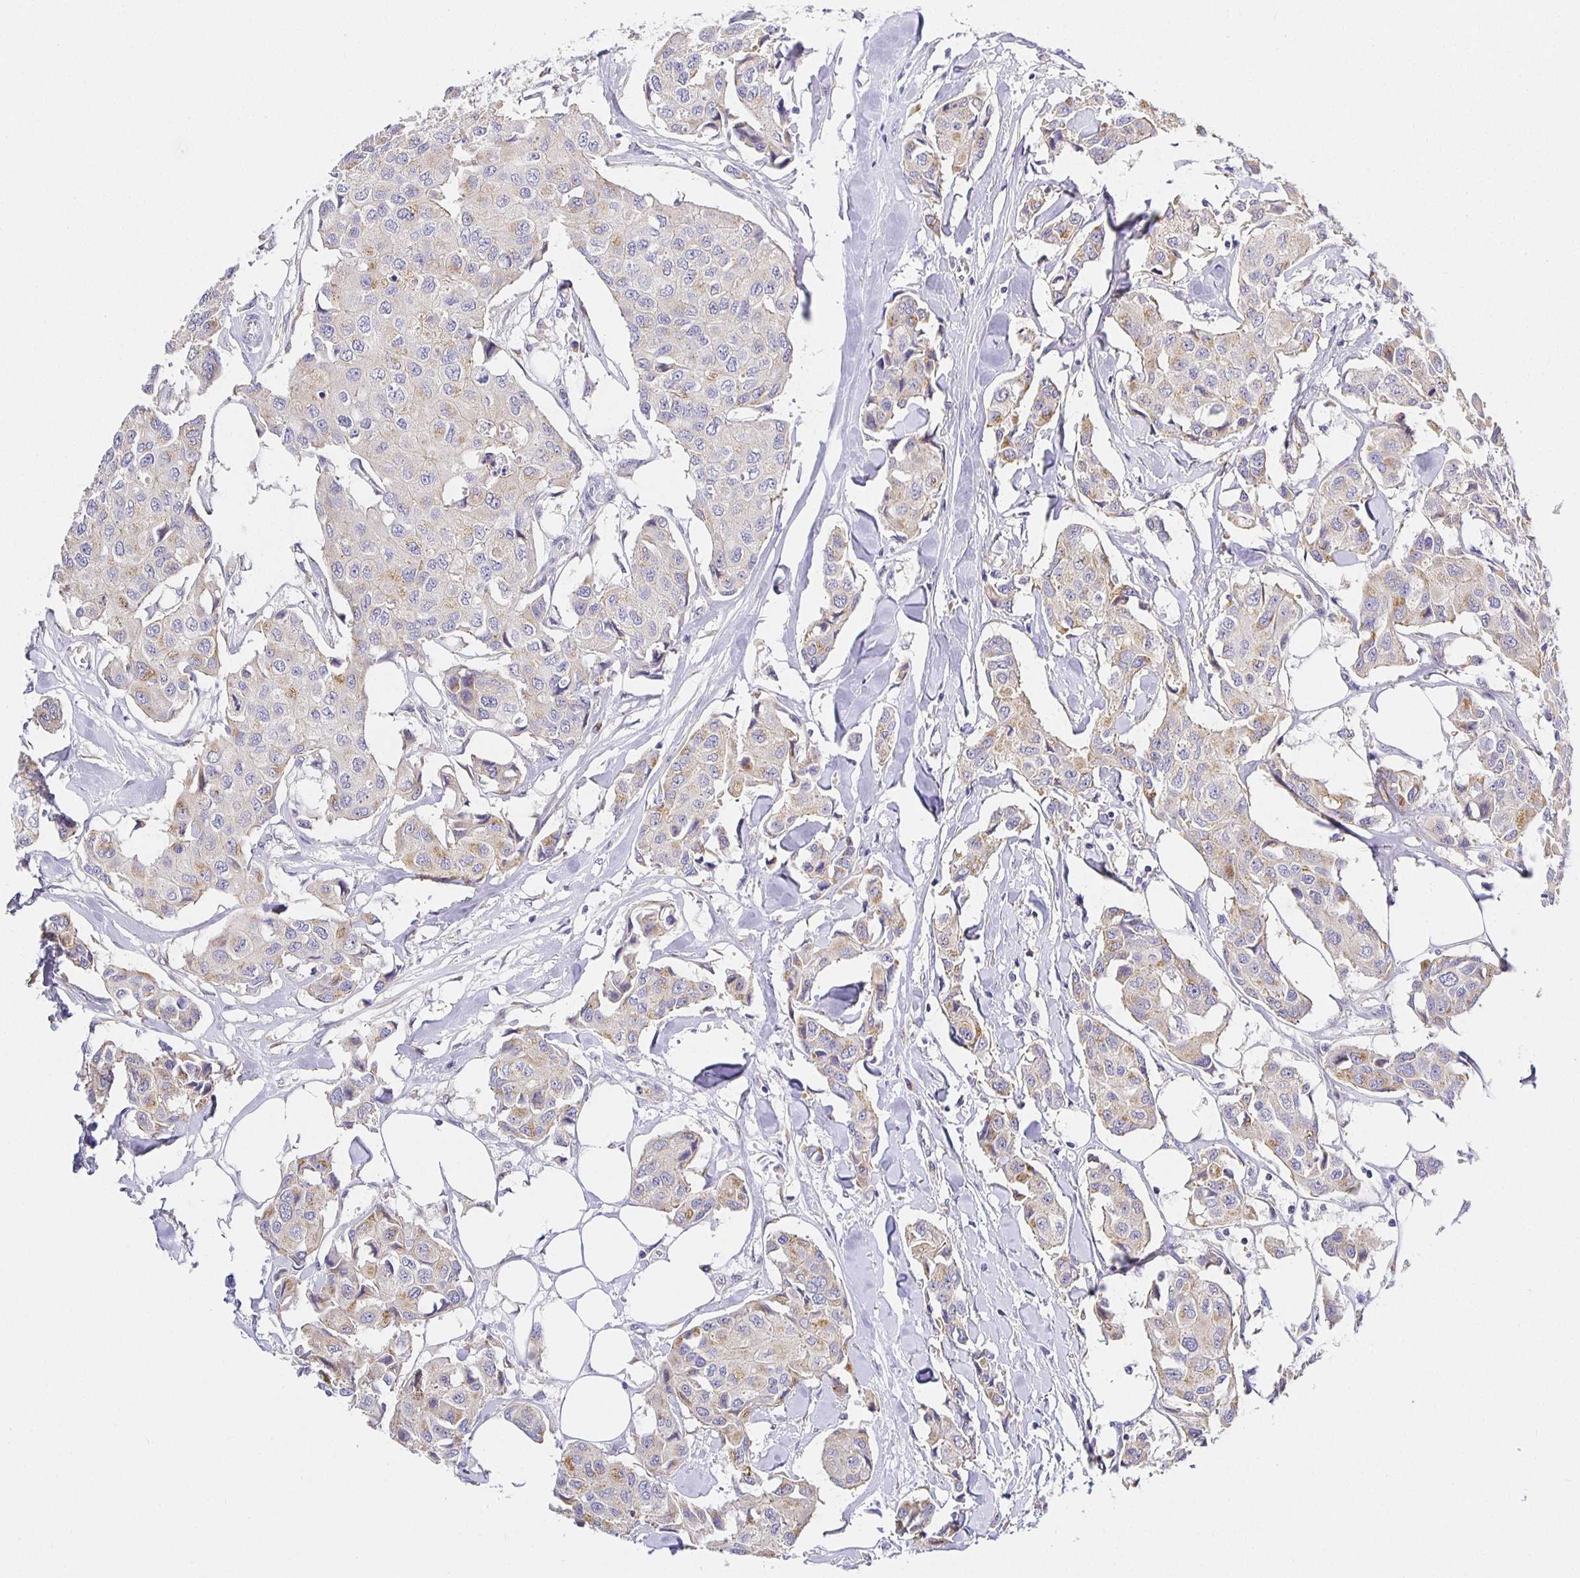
{"staining": {"intensity": "weak", "quantity": "25%-75%", "location": "cytoplasmic/membranous"}, "tissue": "breast cancer", "cell_type": "Tumor cells", "image_type": "cancer", "snomed": [{"axis": "morphology", "description": "Duct carcinoma"}, {"axis": "topography", "description": "Breast"}, {"axis": "topography", "description": "Lymph node"}], "caption": "The photomicrograph reveals a brown stain indicating the presence of a protein in the cytoplasmic/membranous of tumor cells in breast intraductal carcinoma.", "gene": "OPALIN", "patient": {"sex": "female", "age": 80}}